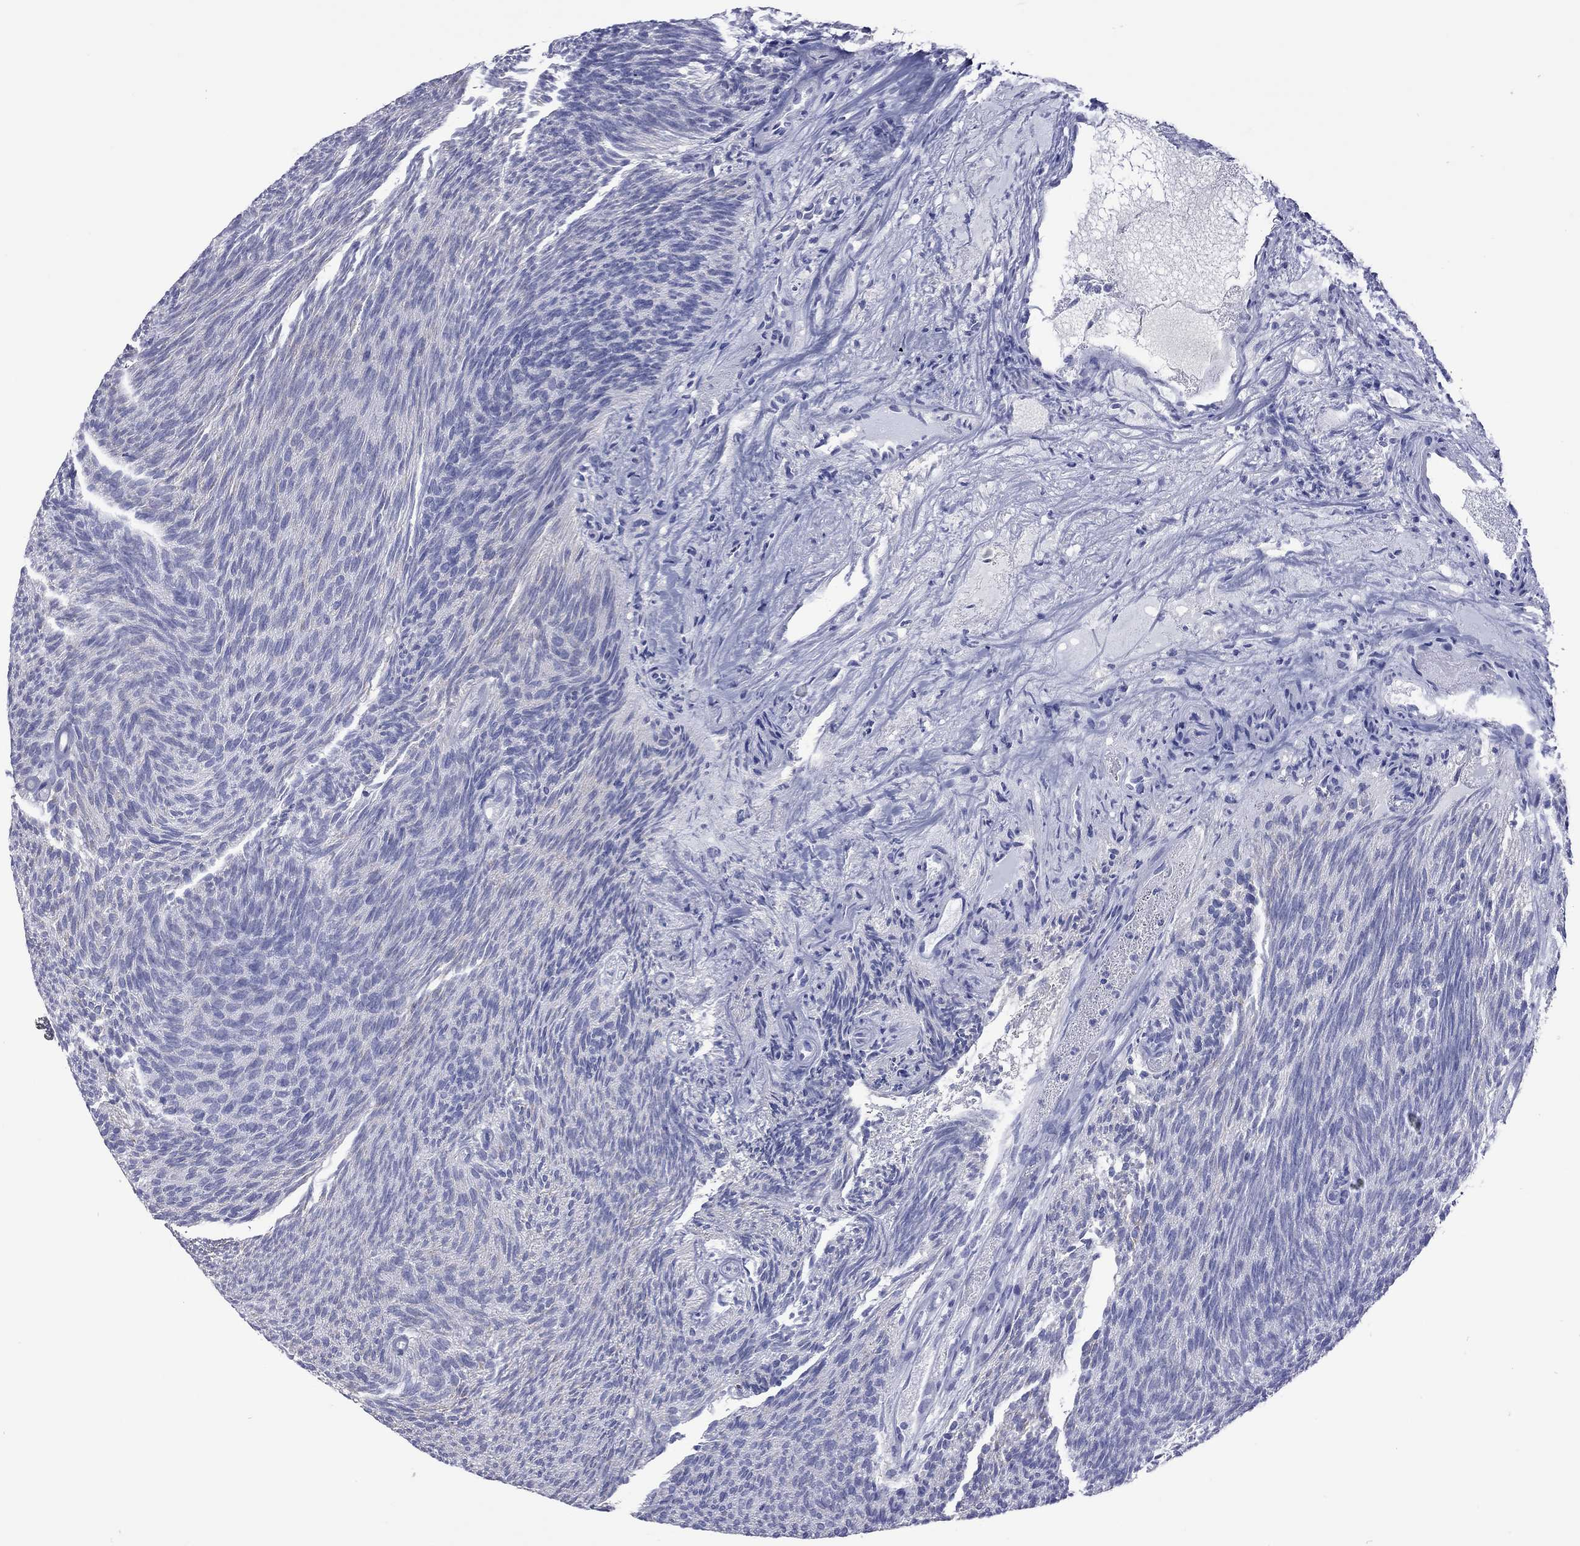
{"staining": {"intensity": "negative", "quantity": "none", "location": "none"}, "tissue": "urothelial cancer", "cell_type": "Tumor cells", "image_type": "cancer", "snomed": [{"axis": "morphology", "description": "Urothelial carcinoma, Low grade"}, {"axis": "topography", "description": "Urinary bladder"}], "caption": "Protein analysis of low-grade urothelial carcinoma displays no significant positivity in tumor cells. Nuclei are stained in blue.", "gene": "VSIG10", "patient": {"sex": "male", "age": 77}}